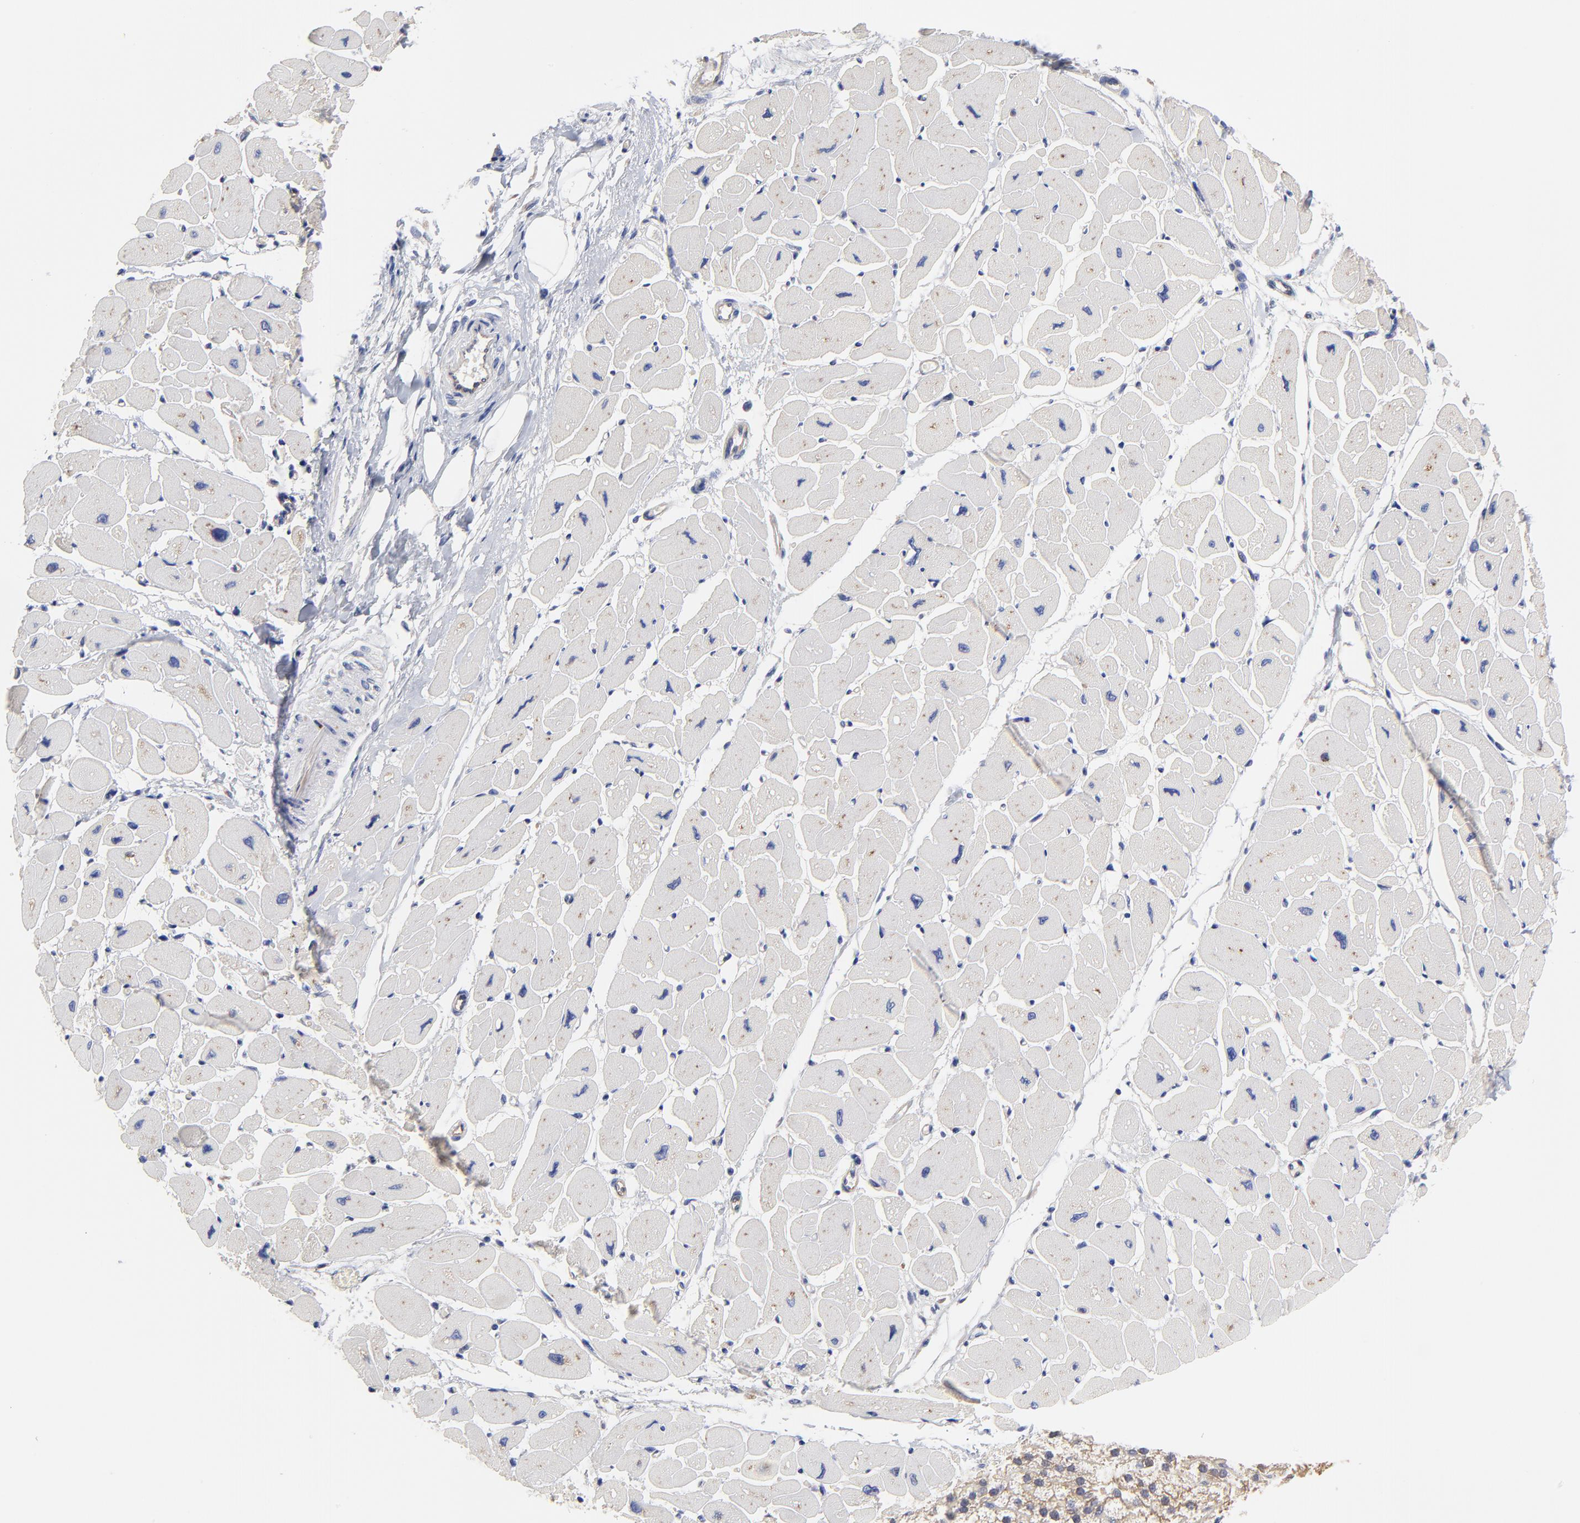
{"staining": {"intensity": "negative", "quantity": "none", "location": "none"}, "tissue": "heart muscle", "cell_type": "Cardiomyocytes", "image_type": "normal", "snomed": [{"axis": "morphology", "description": "Normal tissue, NOS"}, {"axis": "topography", "description": "Heart"}], "caption": "IHC histopathology image of normal heart muscle stained for a protein (brown), which exhibits no expression in cardiomyocytes. (Stains: DAB (3,3'-diaminobenzidine) IHC with hematoxylin counter stain, Microscopy: brightfield microscopy at high magnification).", "gene": "FBXL2", "patient": {"sex": "female", "age": 54}}